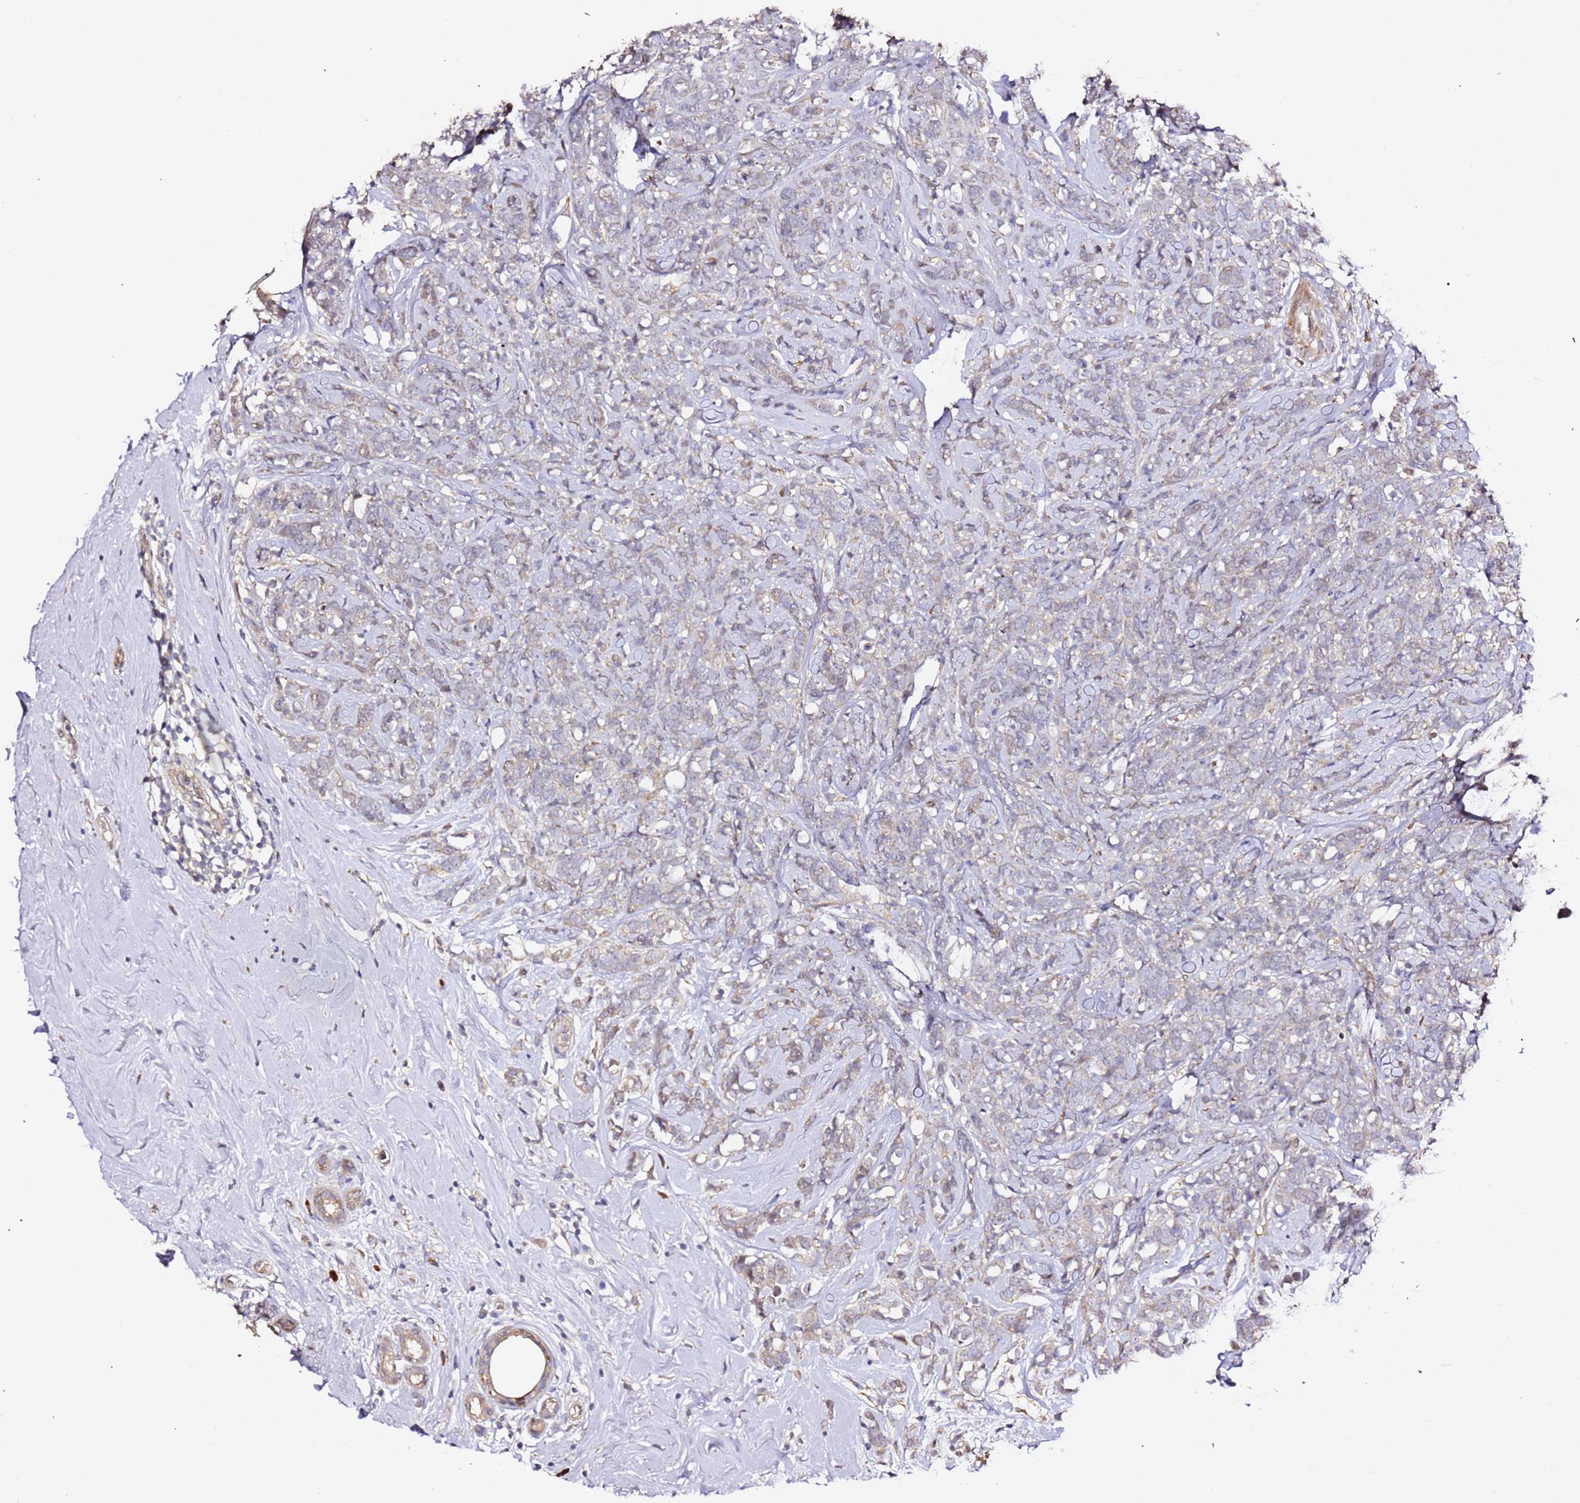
{"staining": {"intensity": "negative", "quantity": "none", "location": "none"}, "tissue": "breast cancer", "cell_type": "Tumor cells", "image_type": "cancer", "snomed": [{"axis": "morphology", "description": "Lobular carcinoma"}, {"axis": "topography", "description": "Breast"}], "caption": "Immunohistochemical staining of human lobular carcinoma (breast) shows no significant staining in tumor cells. (DAB (3,3'-diaminobenzidine) immunohistochemistry (IHC) with hematoxylin counter stain).", "gene": "HSD17B7", "patient": {"sex": "female", "age": 58}}